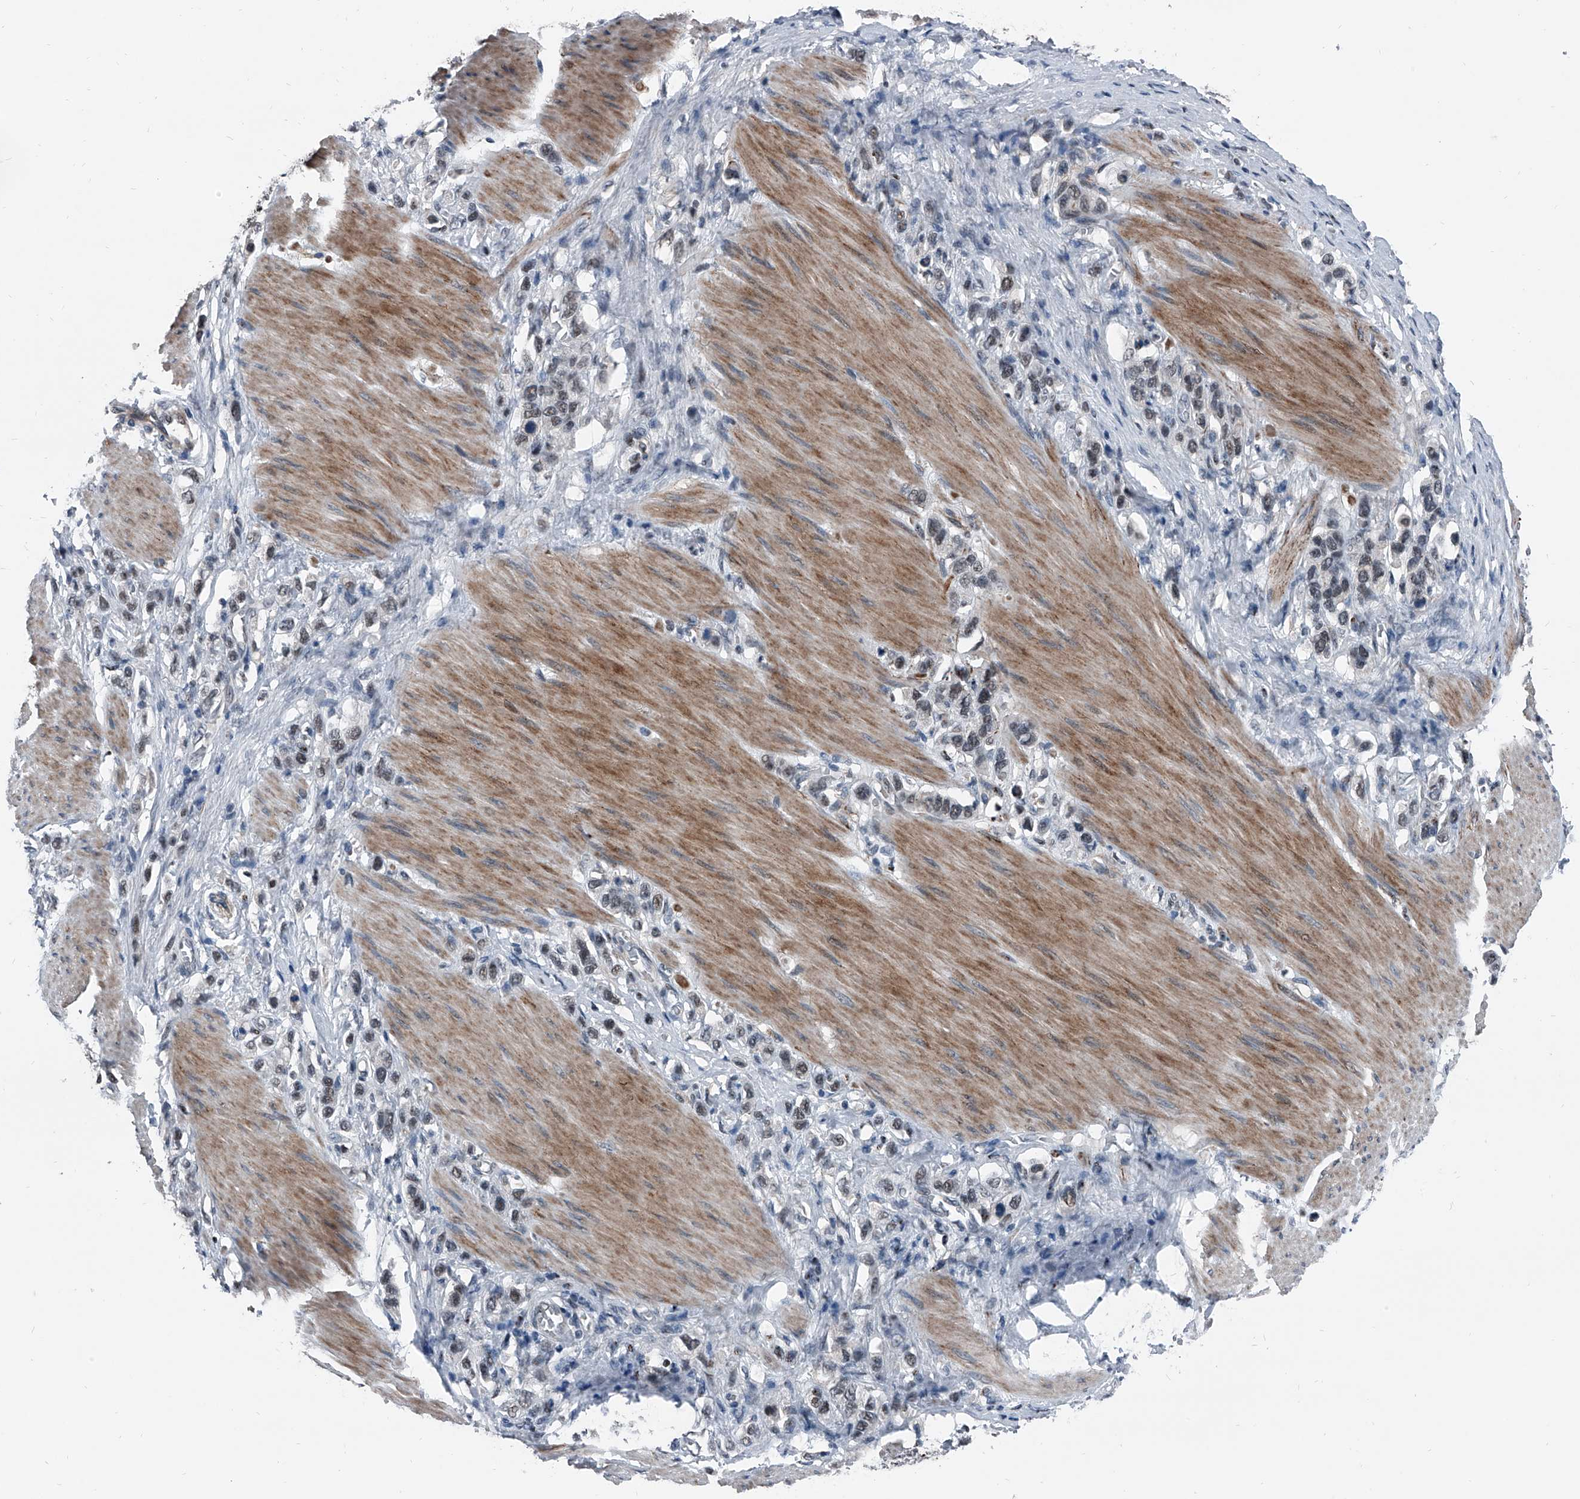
{"staining": {"intensity": "weak", "quantity": ">75%", "location": "nuclear"}, "tissue": "stomach cancer", "cell_type": "Tumor cells", "image_type": "cancer", "snomed": [{"axis": "morphology", "description": "Adenocarcinoma, NOS"}, {"axis": "topography", "description": "Stomach"}], "caption": "A brown stain highlights weak nuclear expression of a protein in human adenocarcinoma (stomach) tumor cells. (Stains: DAB (3,3'-diaminobenzidine) in brown, nuclei in blue, Microscopy: brightfield microscopy at high magnification).", "gene": "MEN1", "patient": {"sex": "female", "age": 65}}